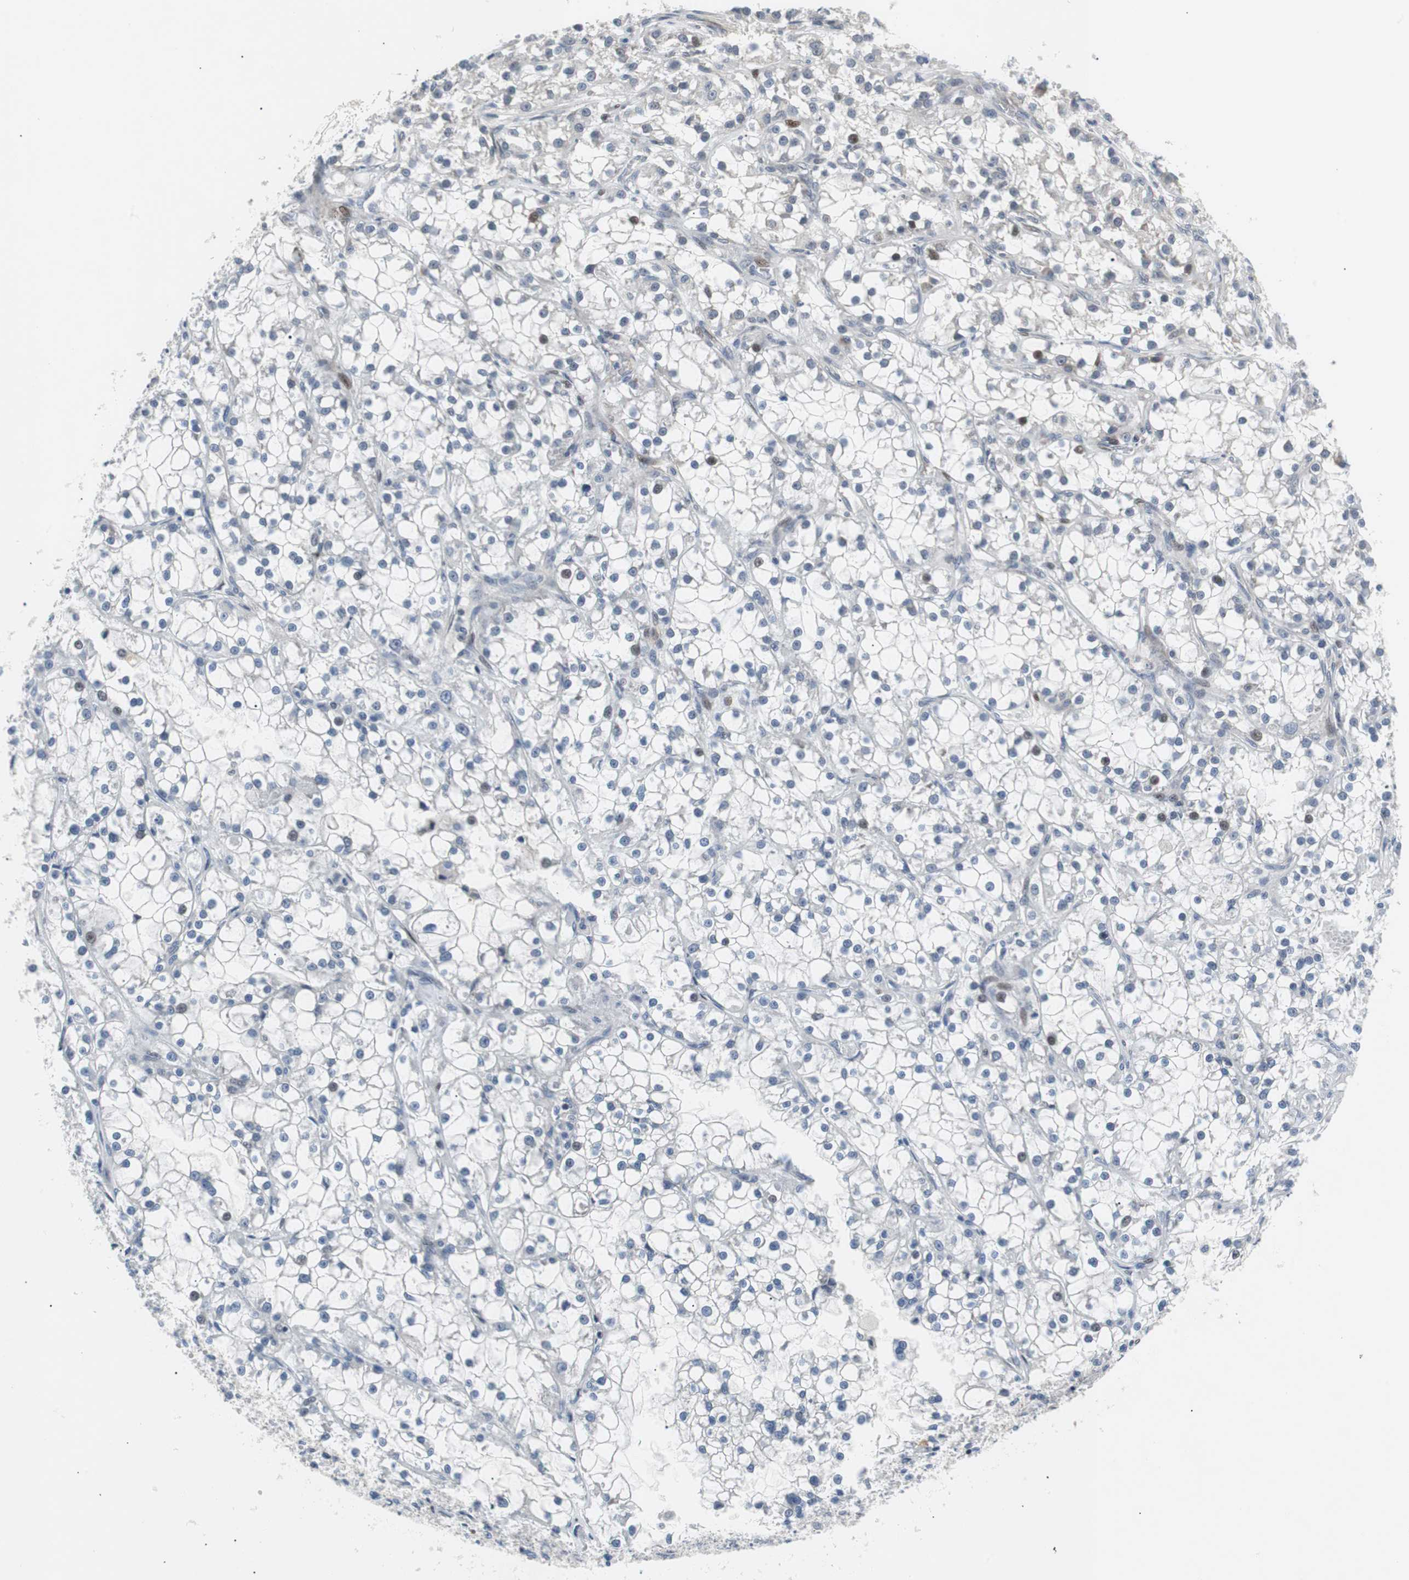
{"staining": {"intensity": "weak", "quantity": "<25%", "location": "nuclear"}, "tissue": "renal cancer", "cell_type": "Tumor cells", "image_type": "cancer", "snomed": [{"axis": "morphology", "description": "Adenocarcinoma, NOS"}, {"axis": "topography", "description": "Kidney"}], "caption": "The image reveals no significant staining in tumor cells of renal cancer (adenocarcinoma). (DAB immunohistochemistry with hematoxylin counter stain).", "gene": "MAP2K4", "patient": {"sex": "female", "age": 52}}